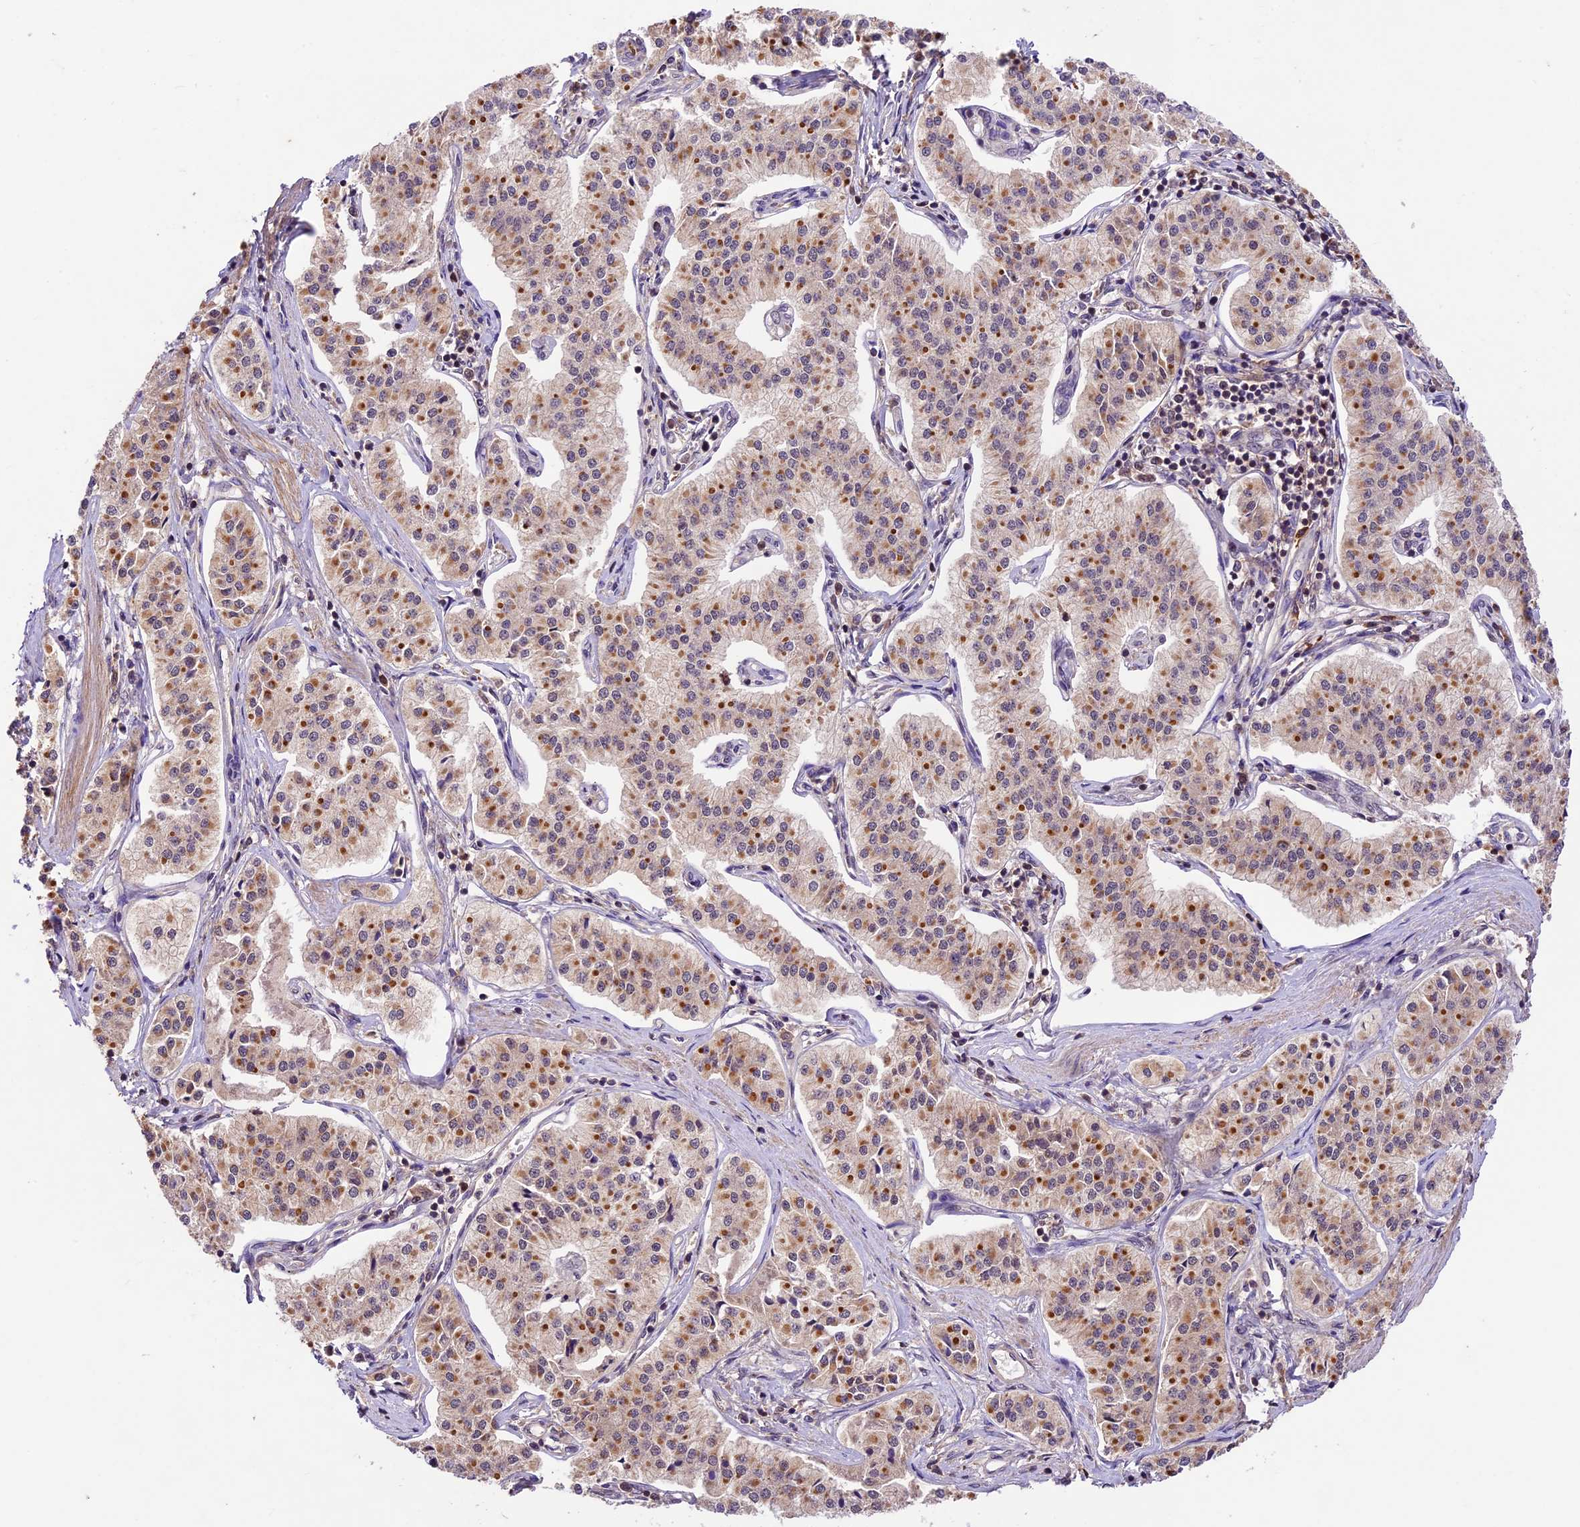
{"staining": {"intensity": "moderate", "quantity": ">75%", "location": "cytoplasmic/membranous"}, "tissue": "pancreatic cancer", "cell_type": "Tumor cells", "image_type": "cancer", "snomed": [{"axis": "morphology", "description": "Adenocarcinoma, NOS"}, {"axis": "topography", "description": "Pancreas"}], "caption": "Moderate cytoplasmic/membranous positivity for a protein is seen in about >75% of tumor cells of pancreatic adenocarcinoma using IHC.", "gene": "ATP10A", "patient": {"sex": "female", "age": 50}}